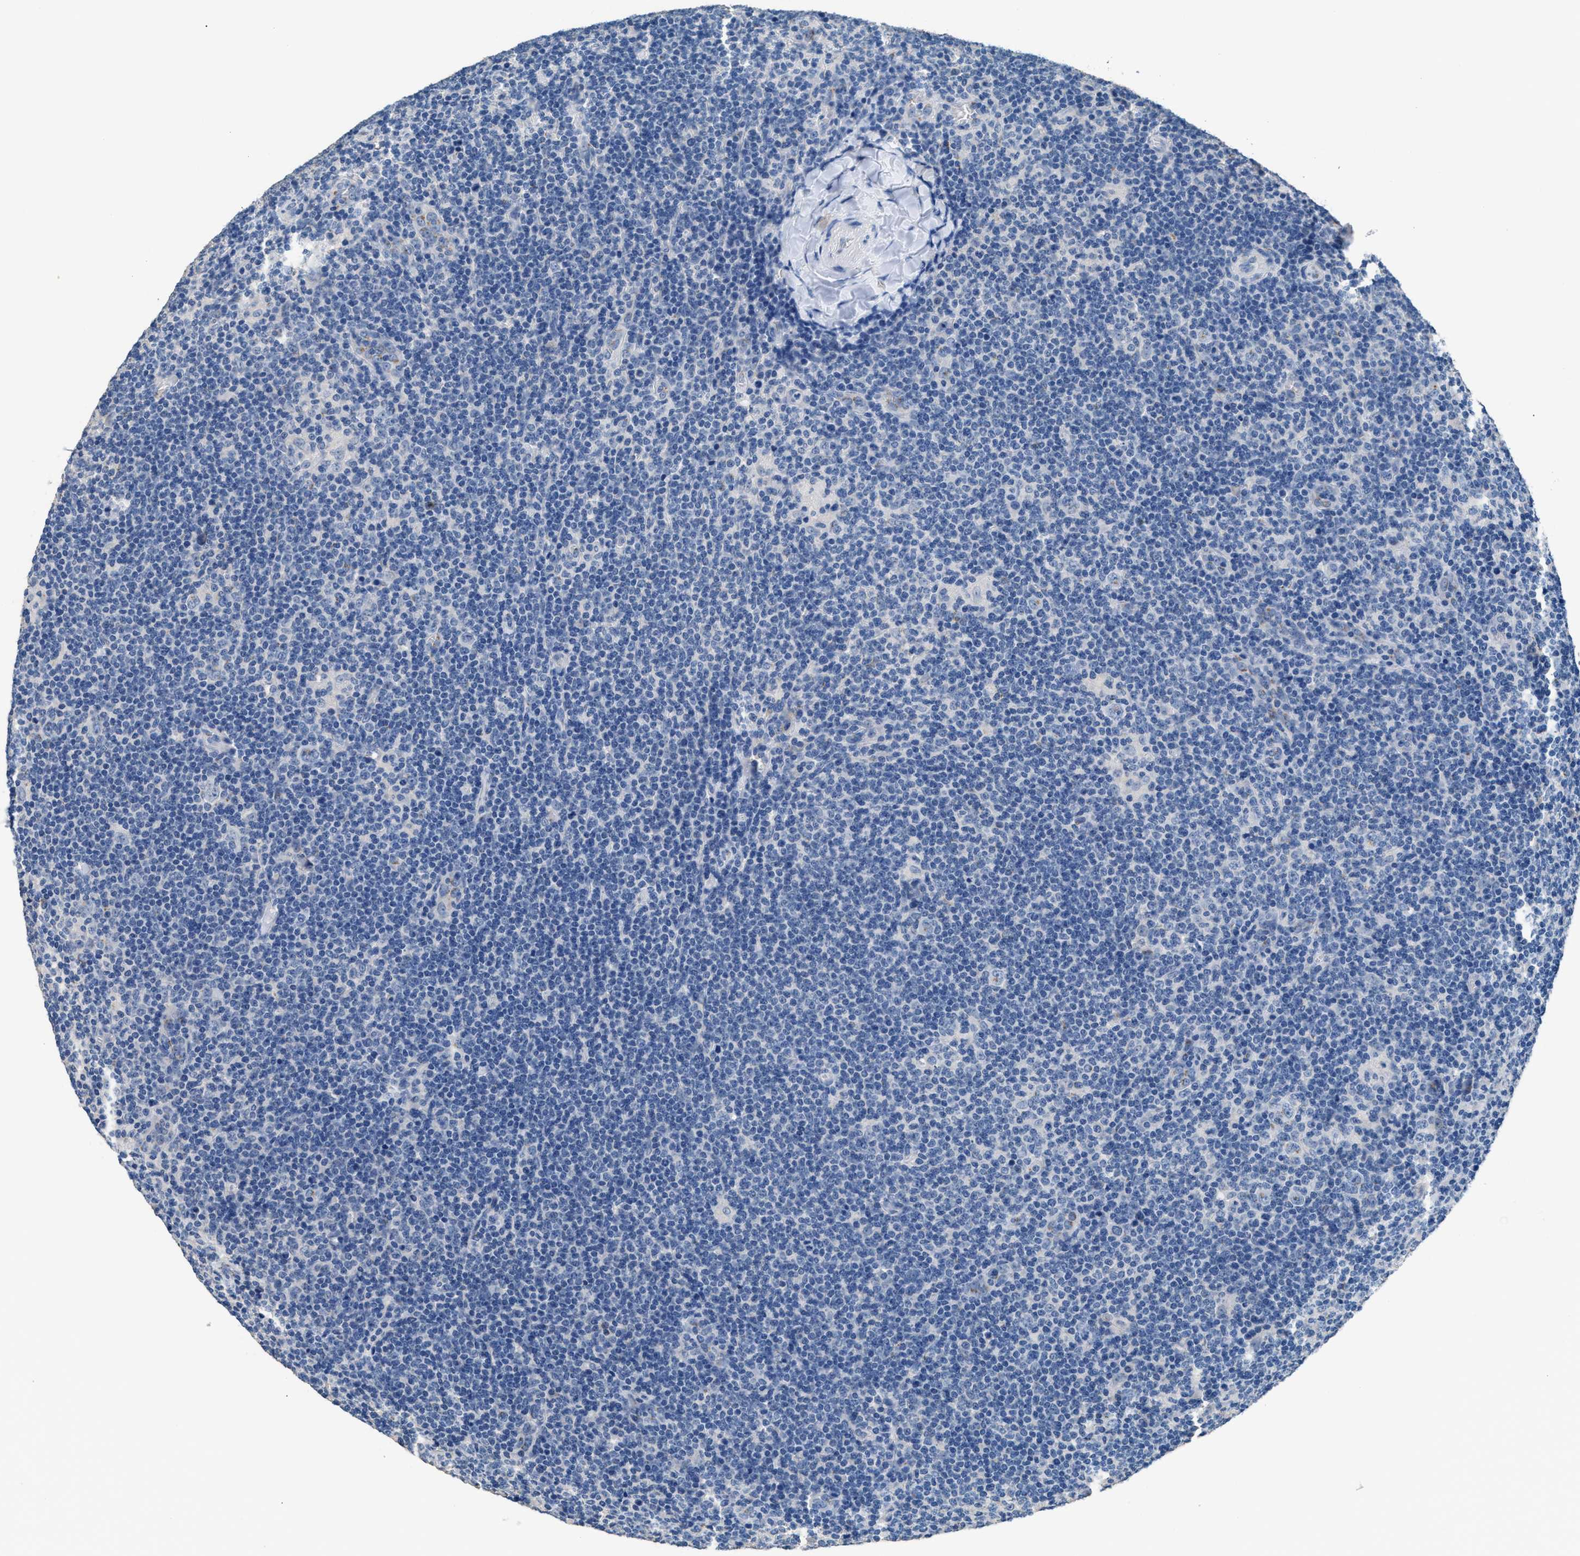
{"staining": {"intensity": "negative", "quantity": "none", "location": "none"}, "tissue": "lymphoma", "cell_type": "Tumor cells", "image_type": "cancer", "snomed": [{"axis": "morphology", "description": "Hodgkin's disease, NOS"}, {"axis": "topography", "description": "Lymph node"}], "caption": "Tumor cells are negative for protein expression in human Hodgkin's disease.", "gene": "GOLM1", "patient": {"sex": "female", "age": 57}}